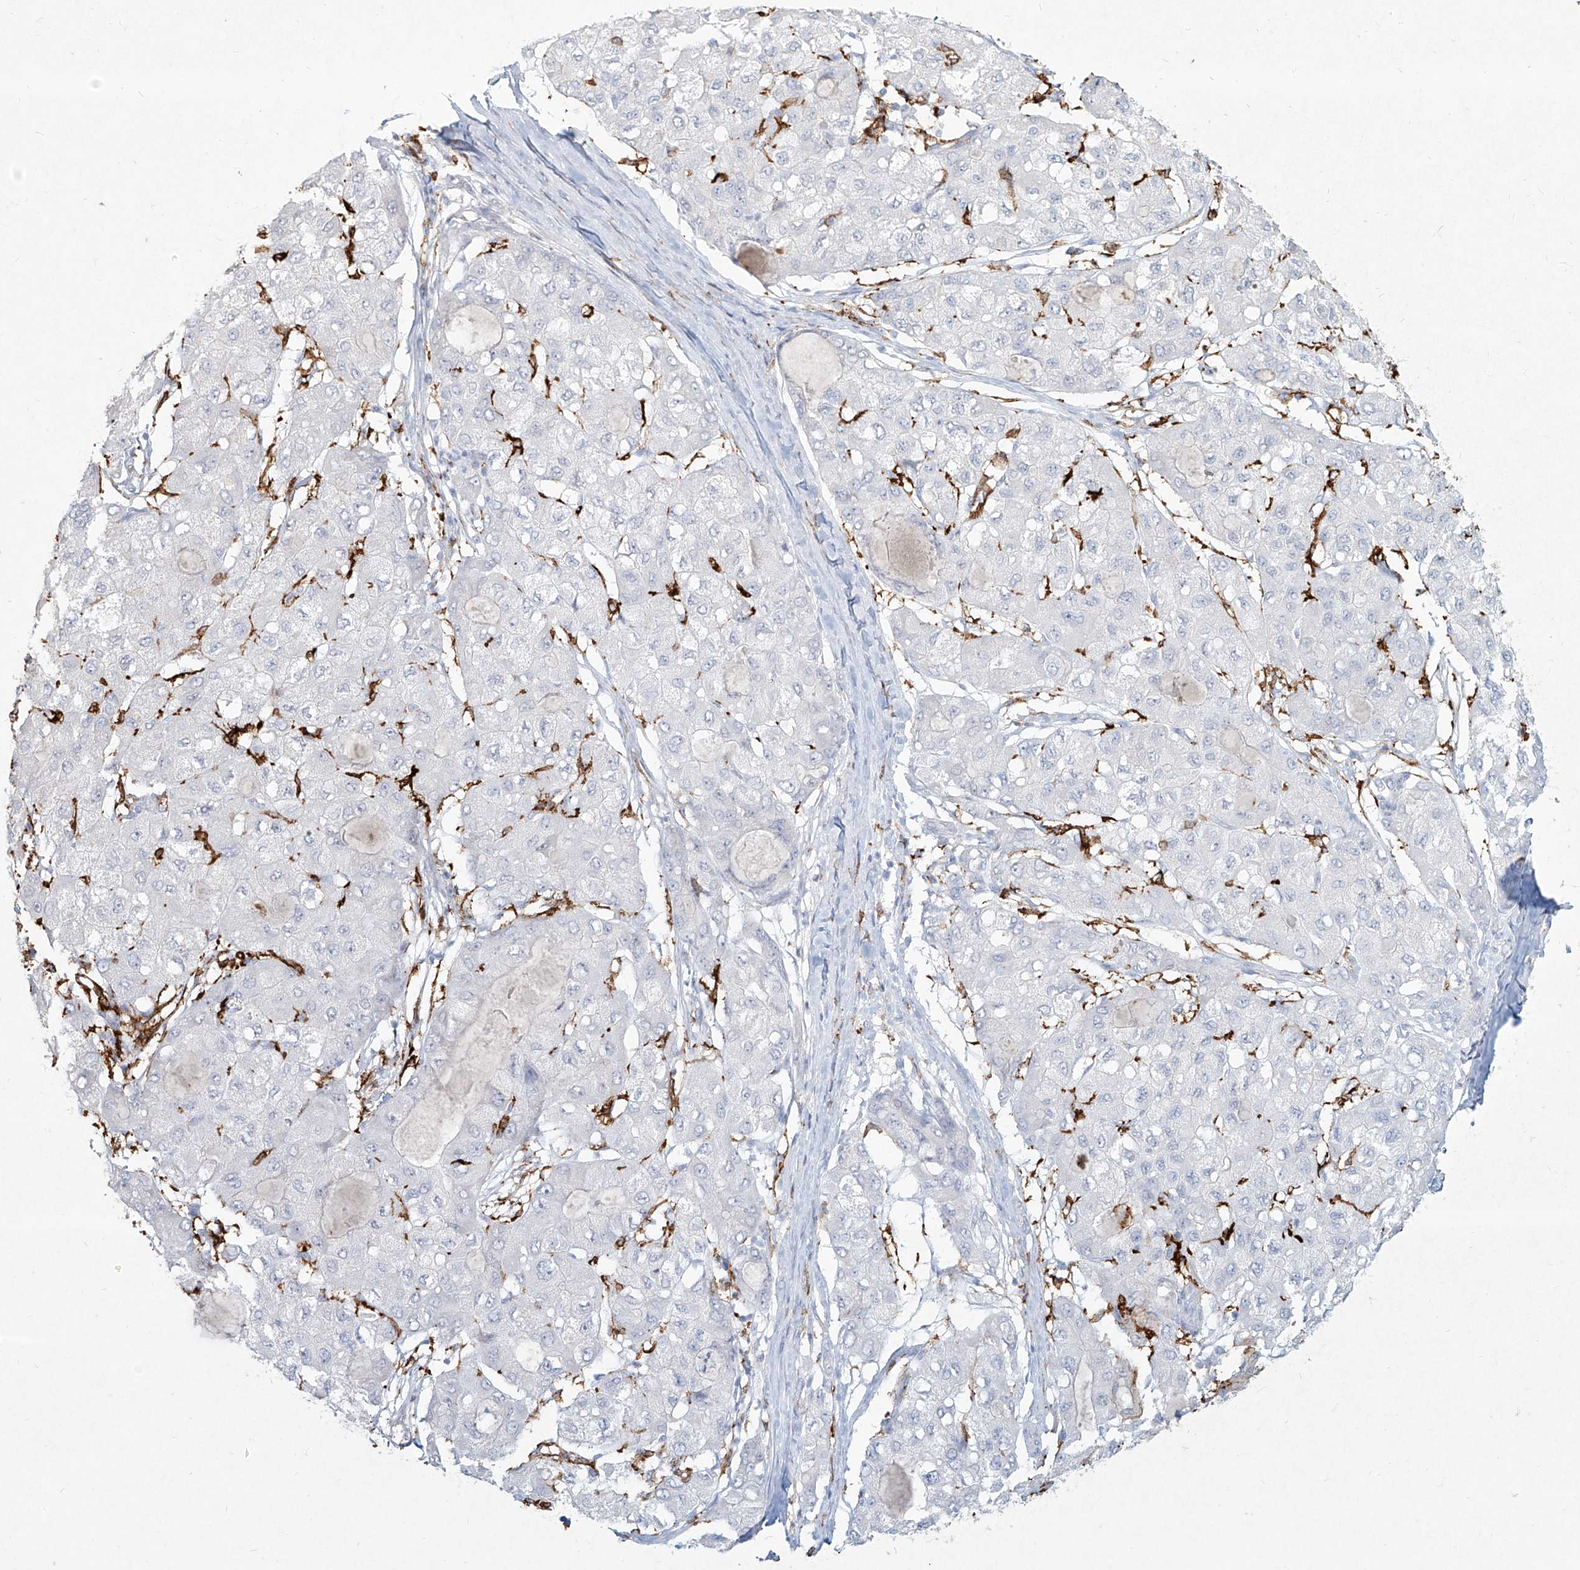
{"staining": {"intensity": "negative", "quantity": "none", "location": "none"}, "tissue": "liver cancer", "cell_type": "Tumor cells", "image_type": "cancer", "snomed": [{"axis": "morphology", "description": "Carcinoma, Hepatocellular, NOS"}, {"axis": "topography", "description": "Liver"}], "caption": "High power microscopy histopathology image of an immunohistochemistry photomicrograph of liver hepatocellular carcinoma, revealing no significant staining in tumor cells.", "gene": "CD209", "patient": {"sex": "male", "age": 80}}